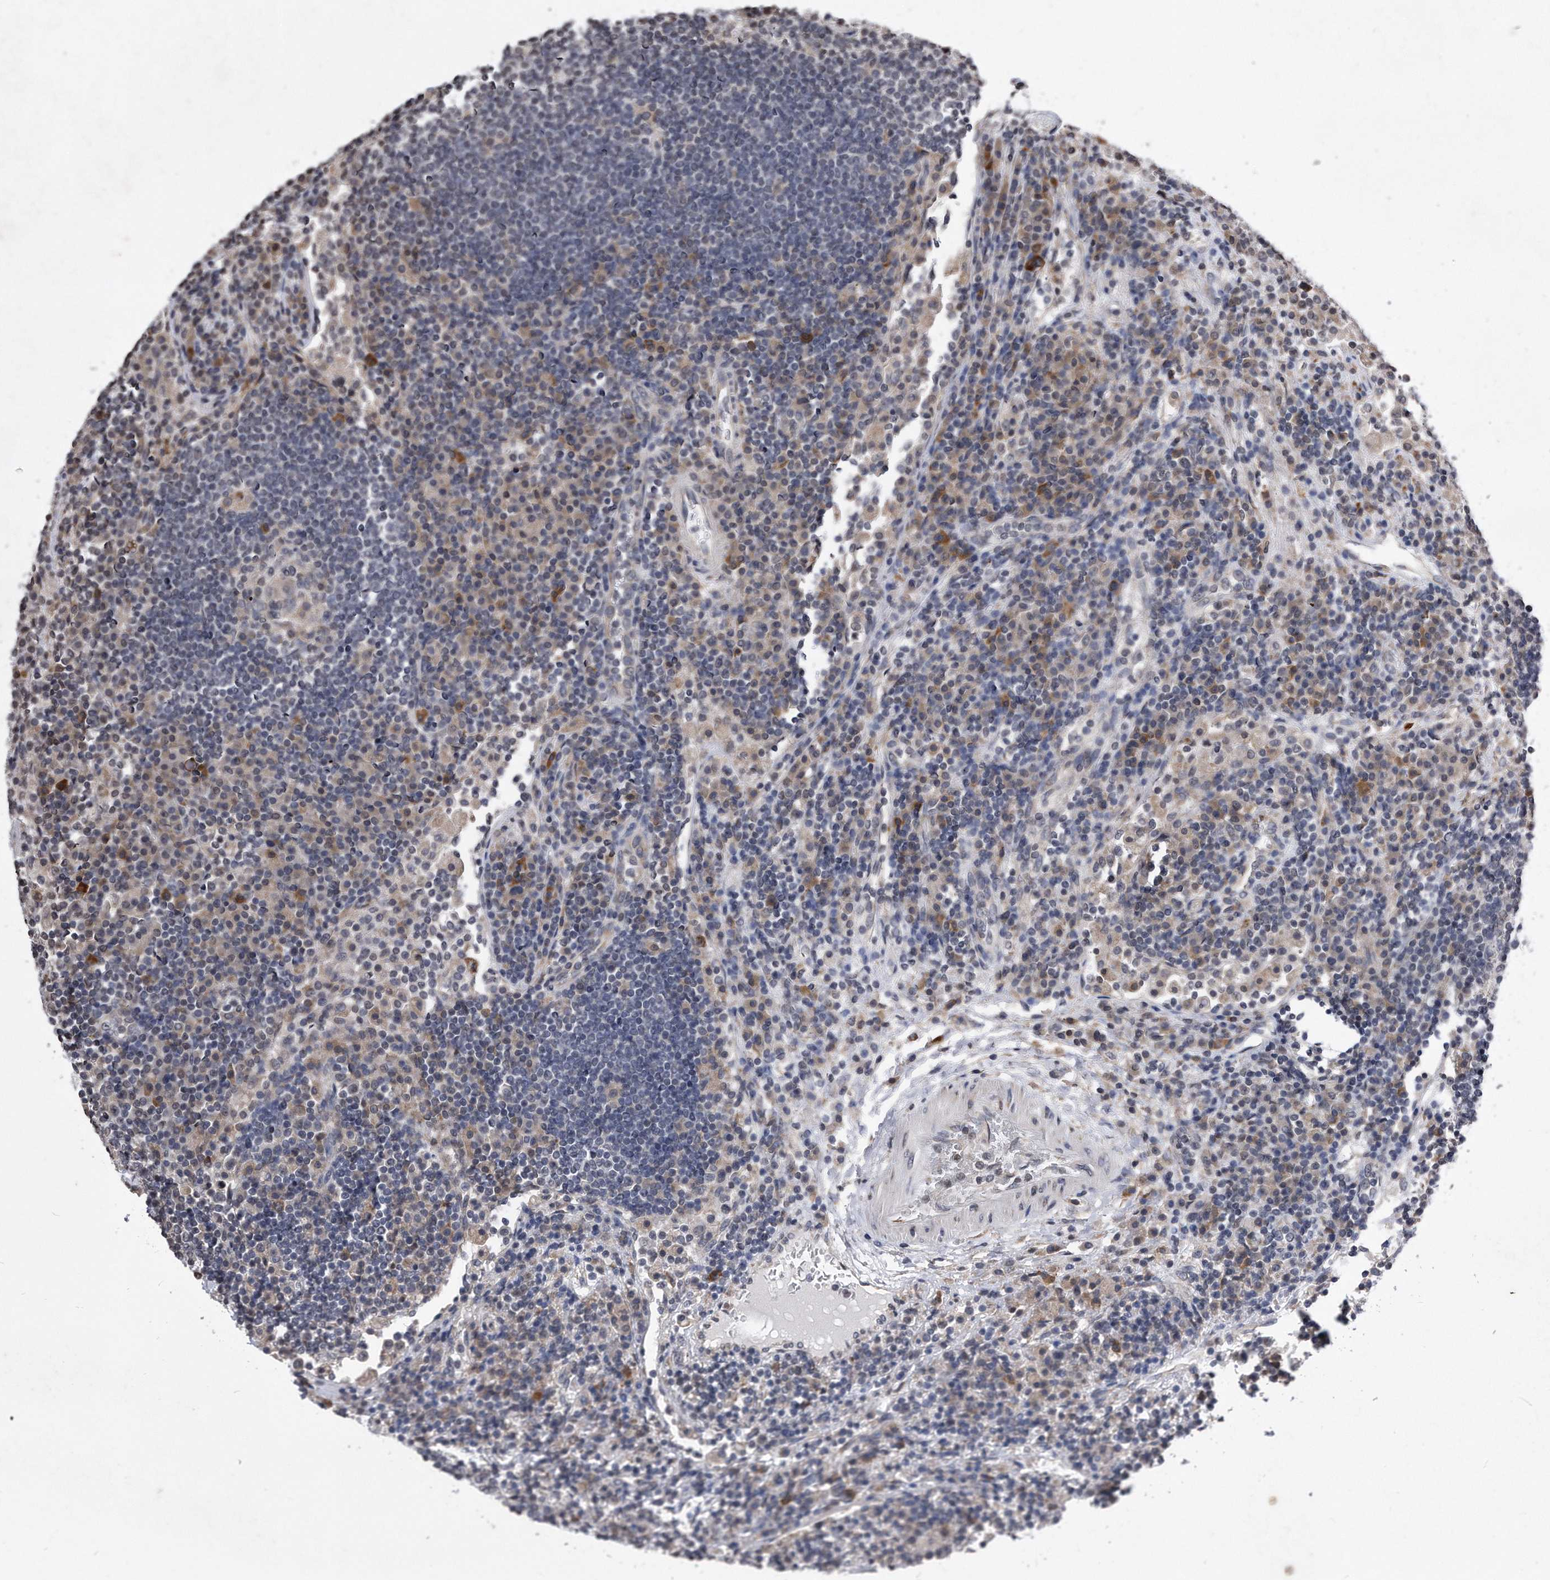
{"staining": {"intensity": "moderate", "quantity": "<25%", "location": "cytoplasmic/membranous"}, "tissue": "lymph node", "cell_type": "Non-germinal center cells", "image_type": "normal", "snomed": [{"axis": "morphology", "description": "Normal tissue, NOS"}, {"axis": "topography", "description": "Lymph node"}], "caption": "This photomicrograph displays immunohistochemistry staining of unremarkable human lymph node, with low moderate cytoplasmic/membranous expression in approximately <25% of non-germinal center cells.", "gene": "DAB1", "patient": {"sex": "female", "age": 53}}